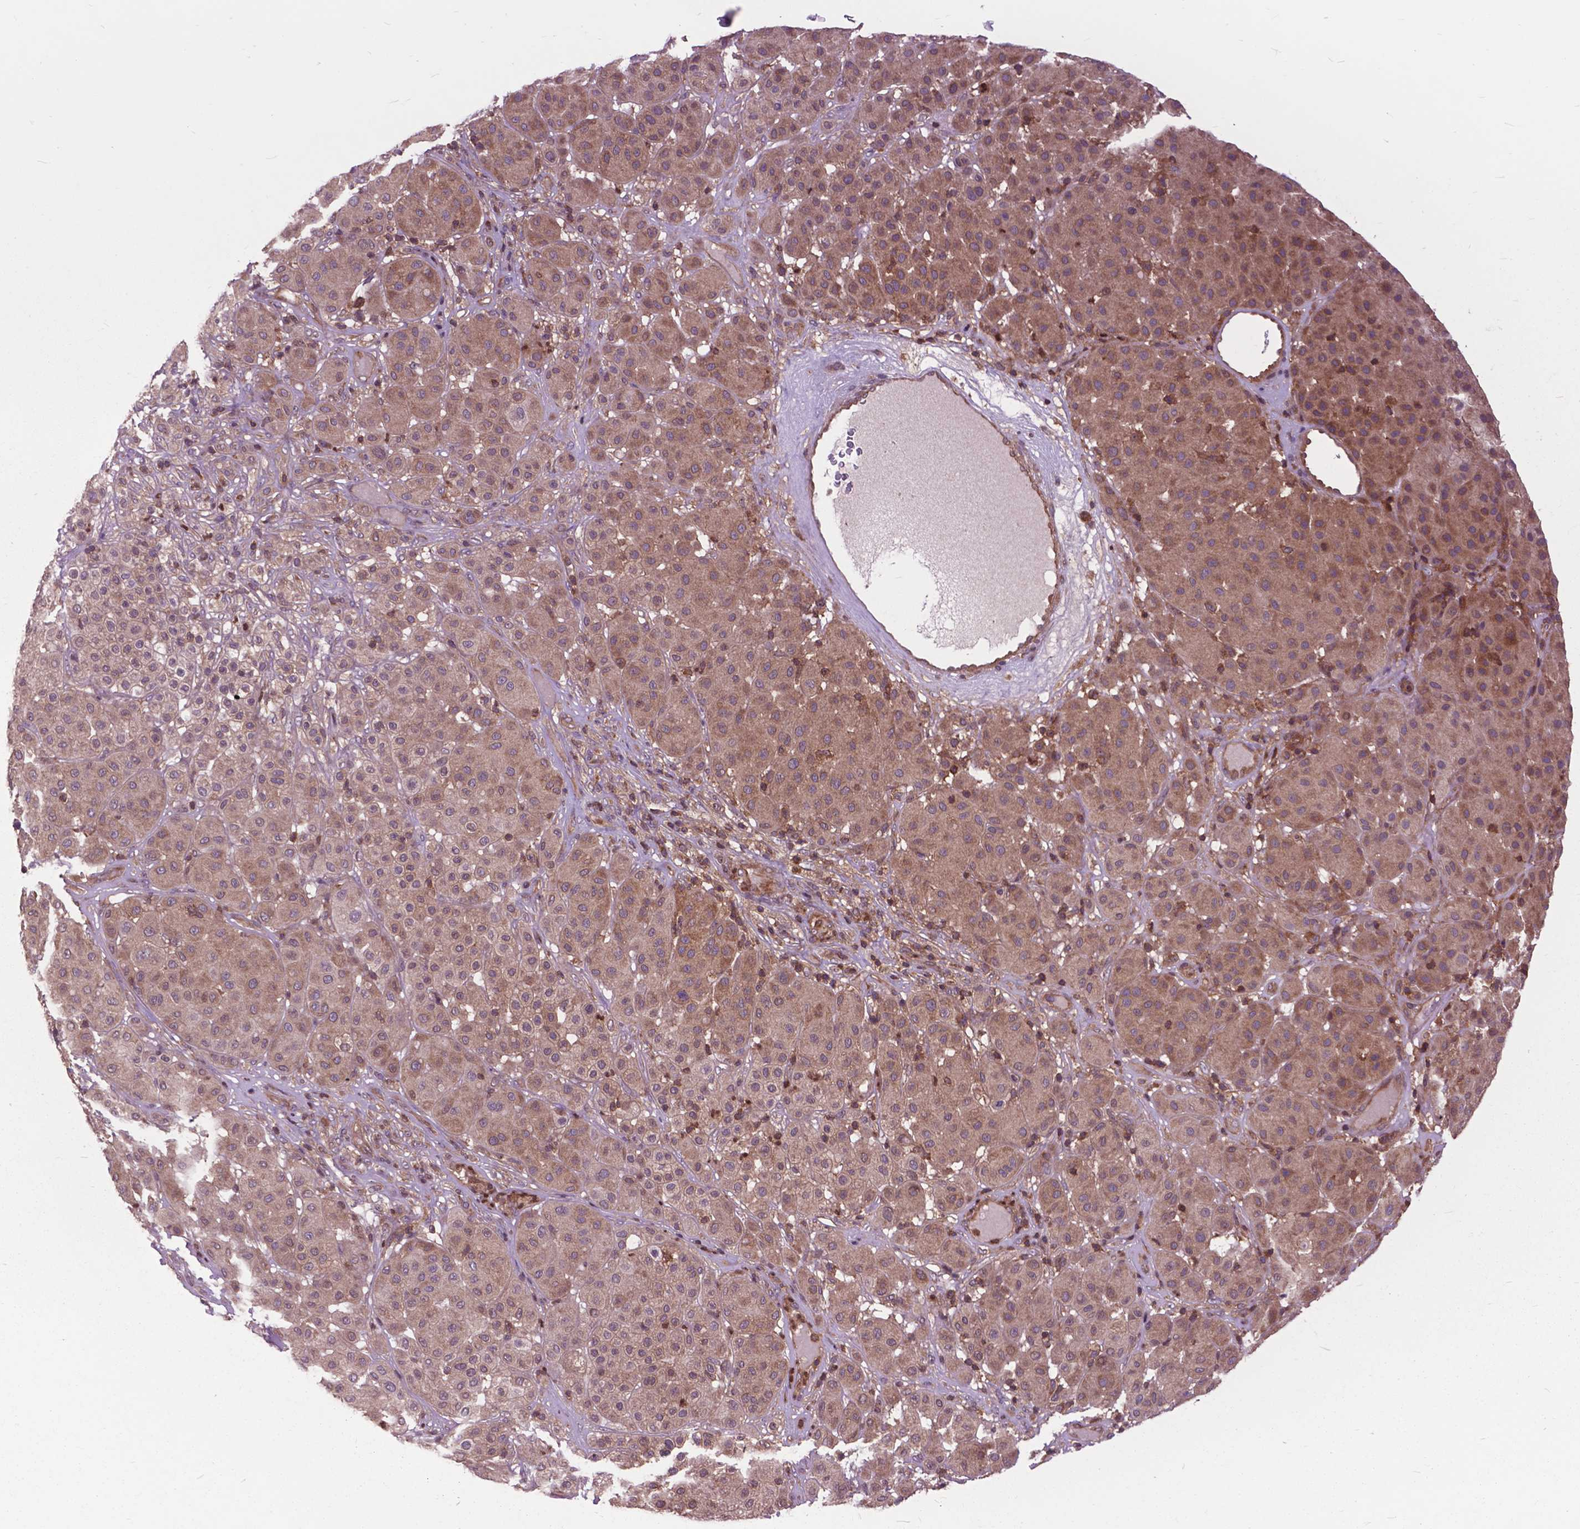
{"staining": {"intensity": "moderate", "quantity": ">75%", "location": "cytoplasmic/membranous"}, "tissue": "melanoma", "cell_type": "Tumor cells", "image_type": "cancer", "snomed": [{"axis": "morphology", "description": "Malignant melanoma, Metastatic site"}, {"axis": "topography", "description": "Smooth muscle"}], "caption": "A micrograph of human malignant melanoma (metastatic site) stained for a protein displays moderate cytoplasmic/membranous brown staining in tumor cells. The staining was performed using DAB to visualize the protein expression in brown, while the nuclei were stained in blue with hematoxylin (Magnification: 20x).", "gene": "ARAF", "patient": {"sex": "male", "age": 41}}